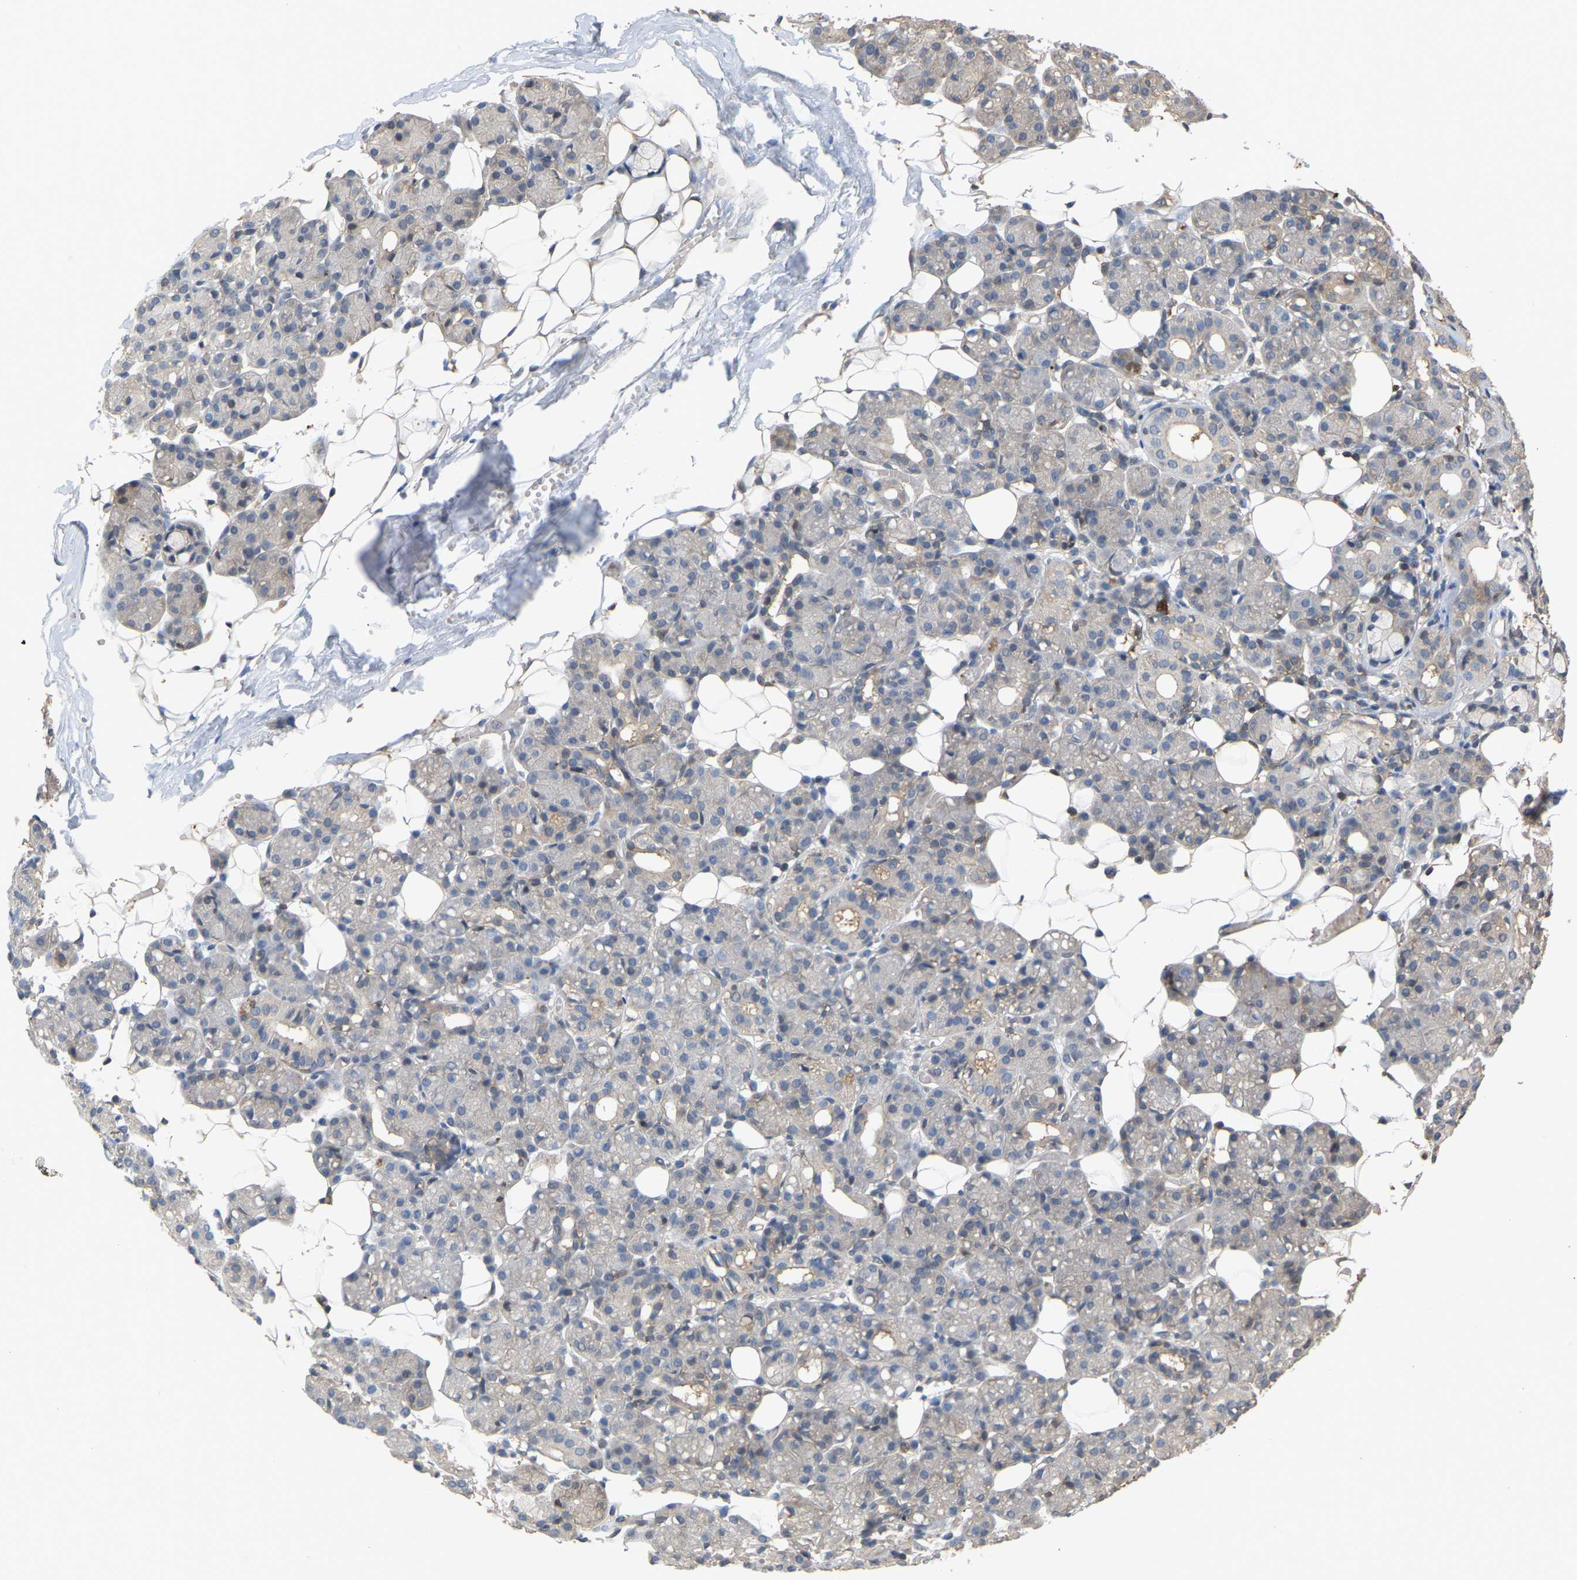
{"staining": {"intensity": "weak", "quantity": "<25%", "location": "cytoplasmic/membranous"}, "tissue": "salivary gland", "cell_type": "Glandular cells", "image_type": "normal", "snomed": [{"axis": "morphology", "description": "Normal tissue, NOS"}, {"axis": "topography", "description": "Salivary gland"}], "caption": "Protein analysis of normal salivary gland demonstrates no significant positivity in glandular cells.", "gene": "MTPN", "patient": {"sex": "male", "age": 63}}